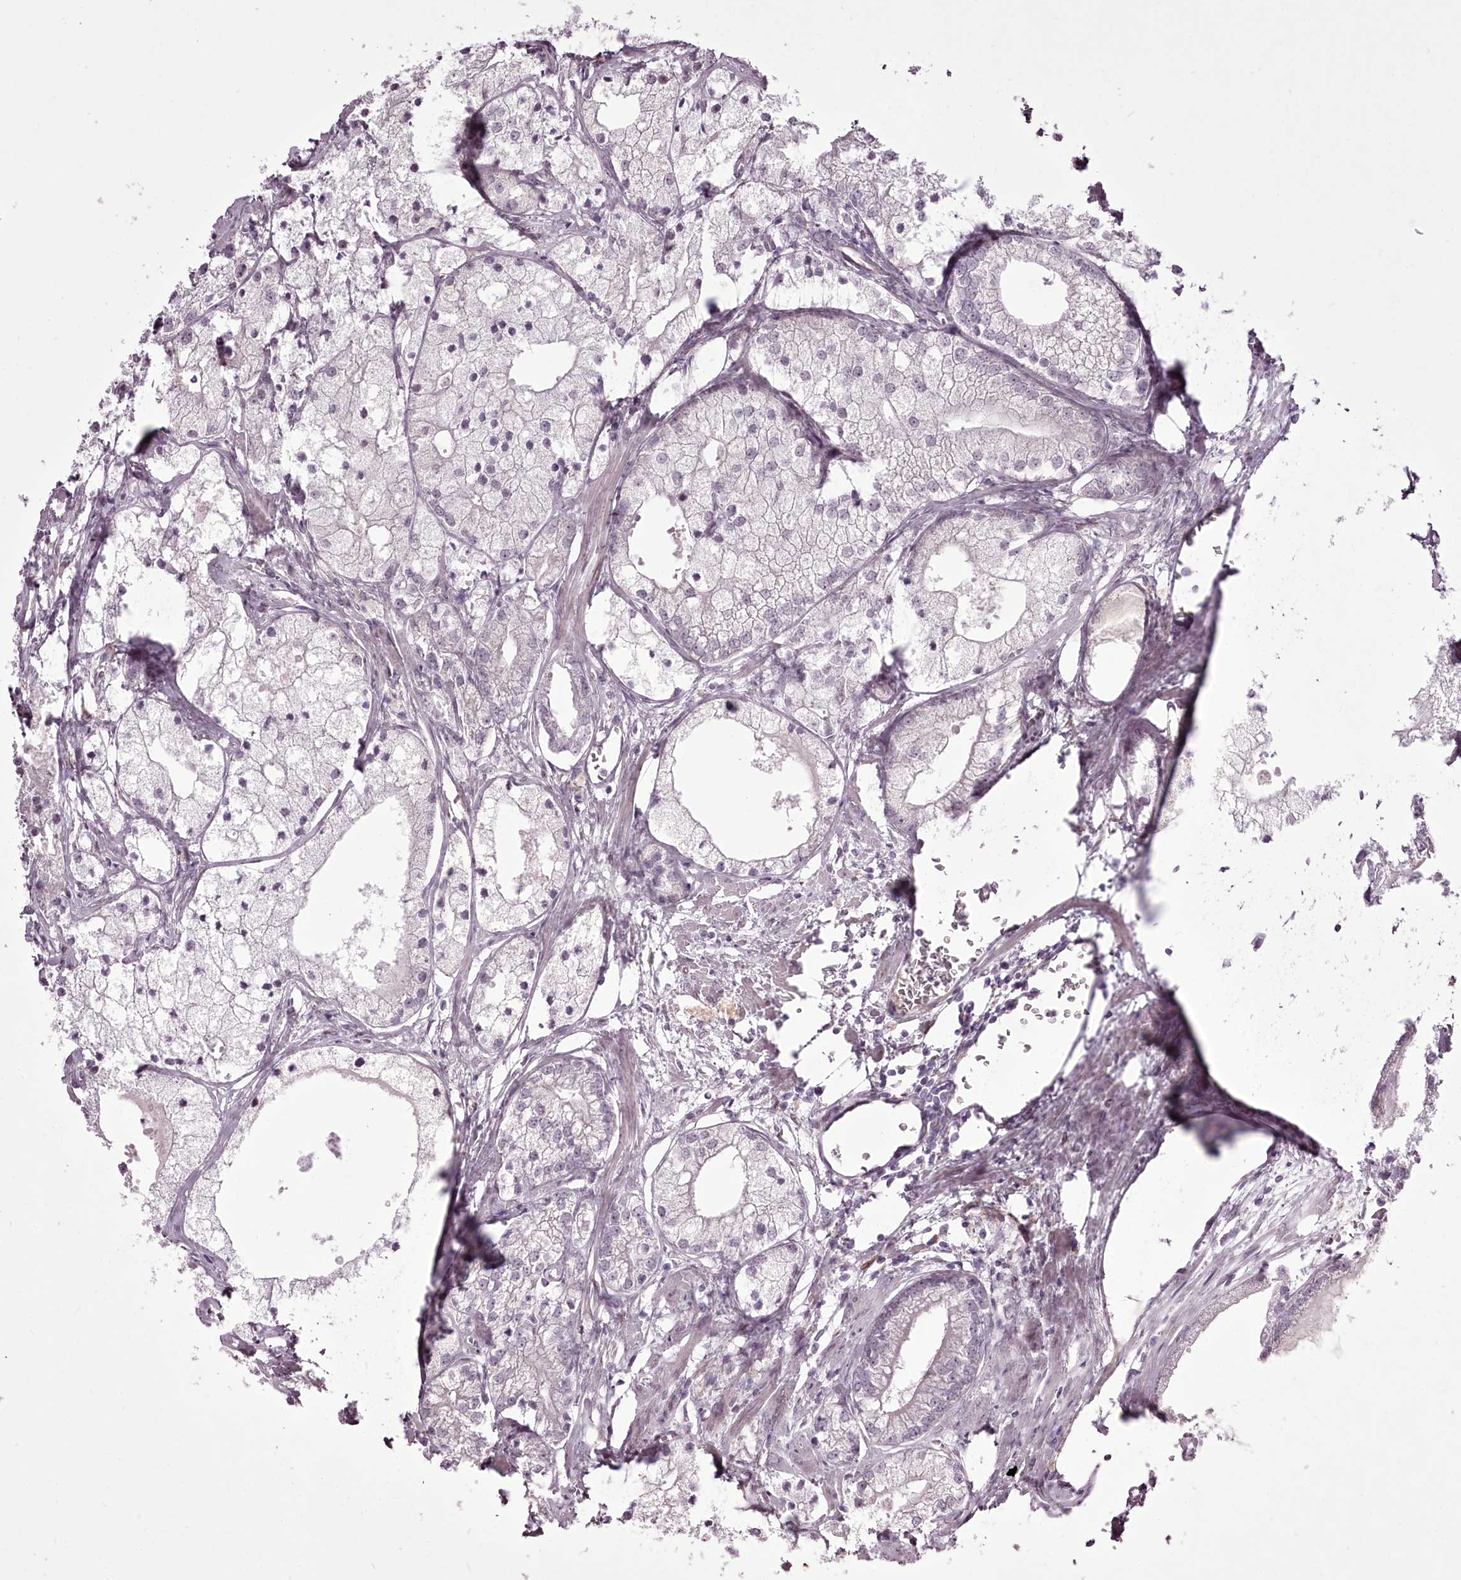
{"staining": {"intensity": "negative", "quantity": "none", "location": "none"}, "tissue": "prostate cancer", "cell_type": "Tumor cells", "image_type": "cancer", "snomed": [{"axis": "morphology", "description": "Adenocarcinoma, Low grade"}, {"axis": "topography", "description": "Prostate"}], "caption": "This is a photomicrograph of immunohistochemistry (IHC) staining of adenocarcinoma (low-grade) (prostate), which shows no staining in tumor cells.", "gene": "C1orf56", "patient": {"sex": "male", "age": 69}}